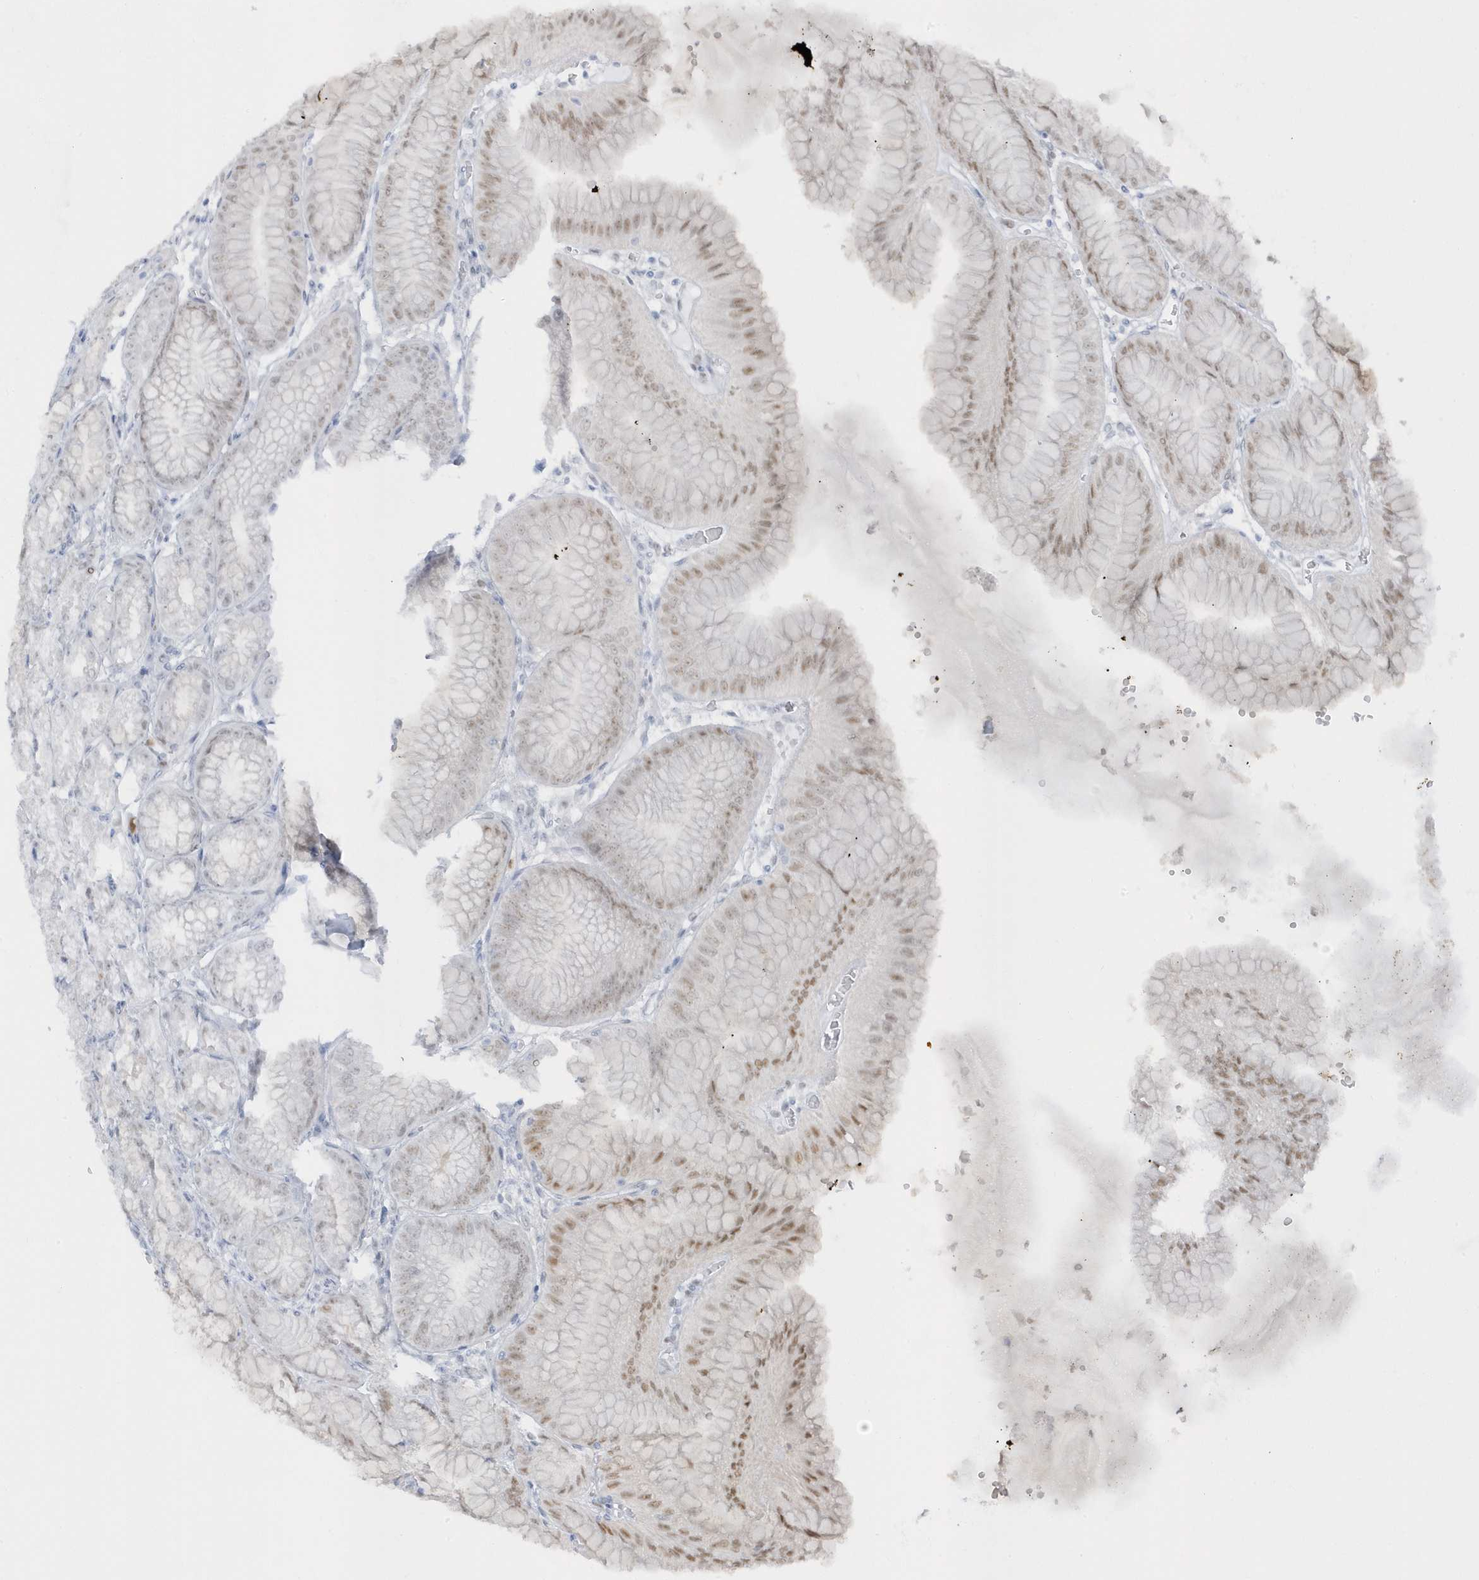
{"staining": {"intensity": "moderate", "quantity": "<25%", "location": "nuclear"}, "tissue": "stomach", "cell_type": "Glandular cells", "image_type": "normal", "snomed": [{"axis": "morphology", "description": "Normal tissue, NOS"}, {"axis": "topography", "description": "Stomach, lower"}], "caption": "Glandular cells exhibit moderate nuclear positivity in about <25% of cells in unremarkable stomach. The staining was performed using DAB to visualize the protein expression in brown, while the nuclei were stained in blue with hematoxylin (Magnification: 20x).", "gene": "SMIM34", "patient": {"sex": "male", "age": 71}}